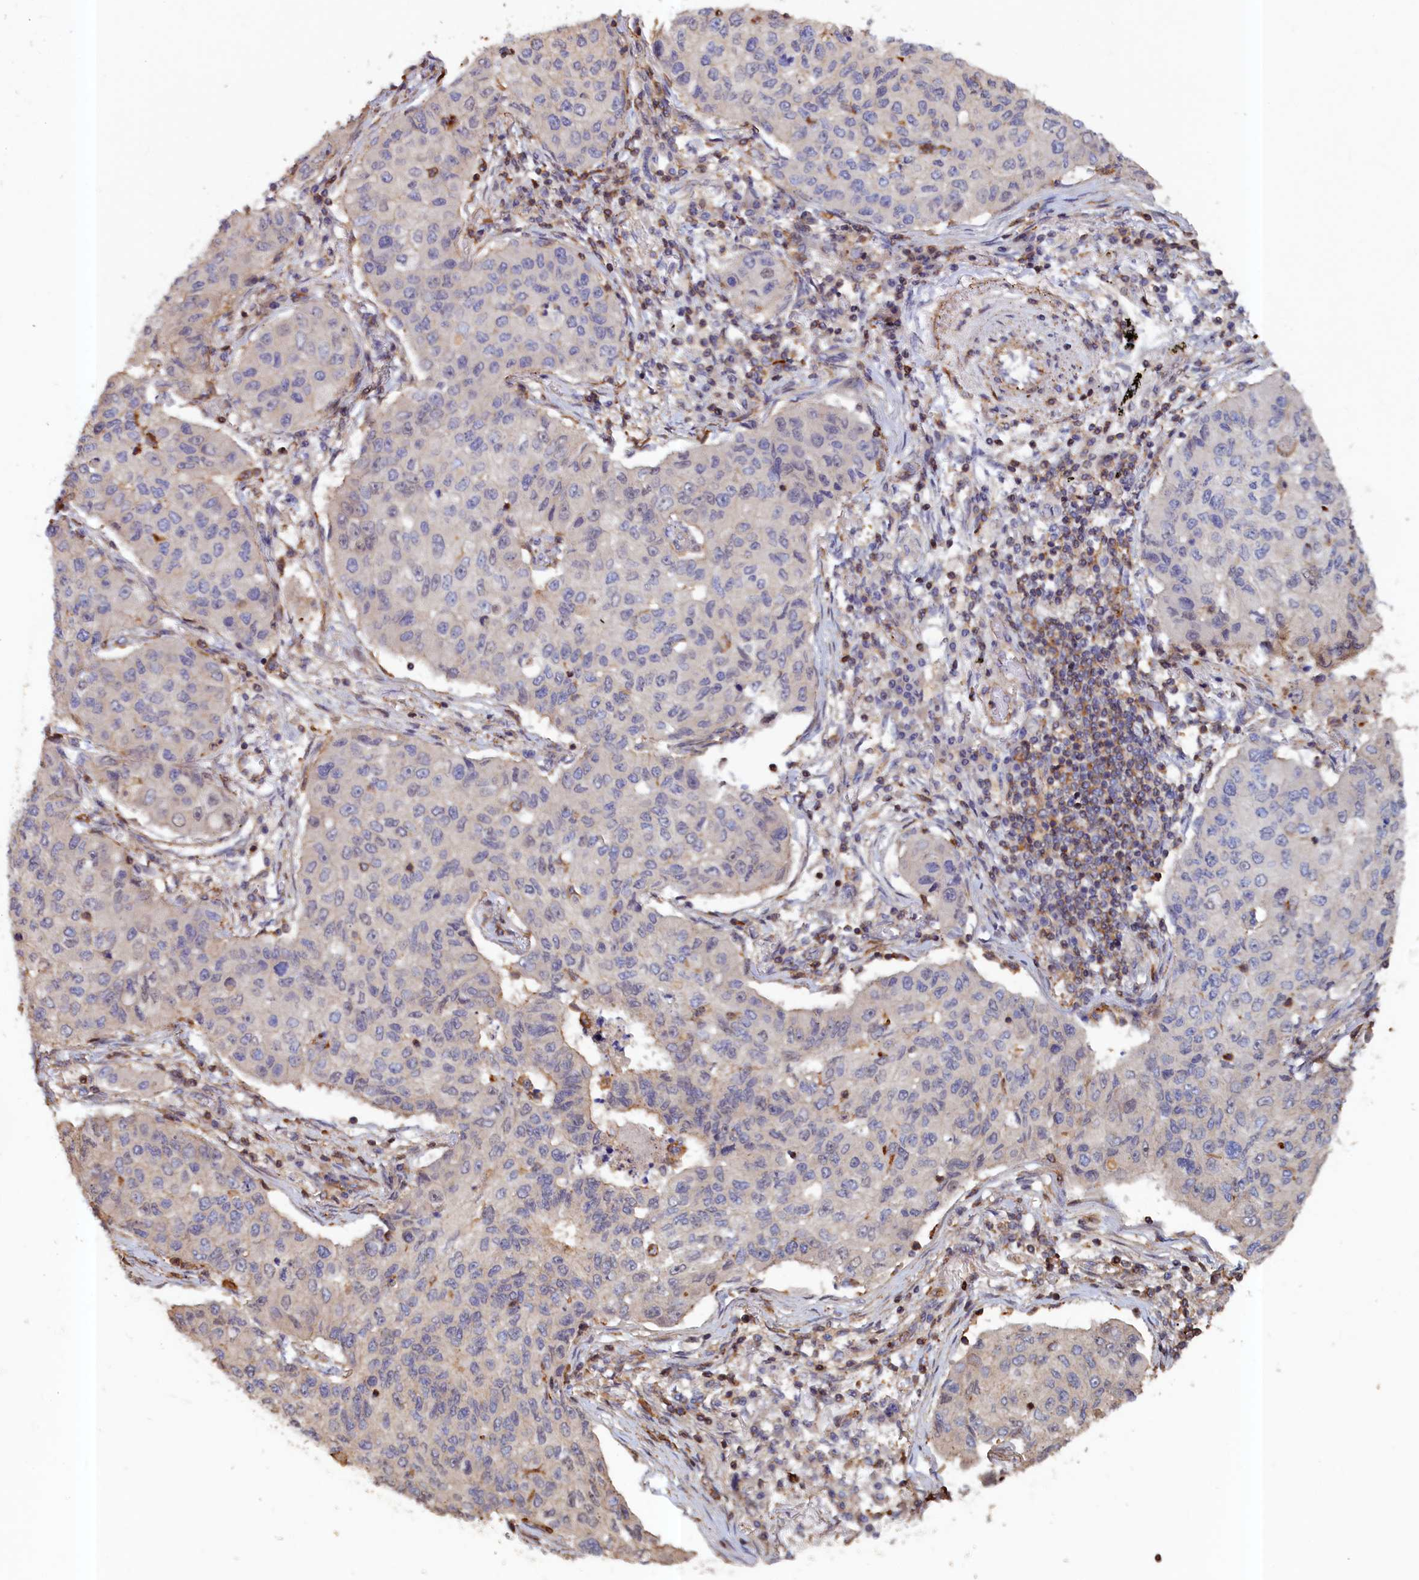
{"staining": {"intensity": "negative", "quantity": "none", "location": "none"}, "tissue": "lung cancer", "cell_type": "Tumor cells", "image_type": "cancer", "snomed": [{"axis": "morphology", "description": "Squamous cell carcinoma, NOS"}, {"axis": "topography", "description": "Lung"}], "caption": "High magnification brightfield microscopy of lung cancer (squamous cell carcinoma) stained with DAB (brown) and counterstained with hematoxylin (blue): tumor cells show no significant staining.", "gene": "ANKRD27", "patient": {"sex": "male", "age": 74}}